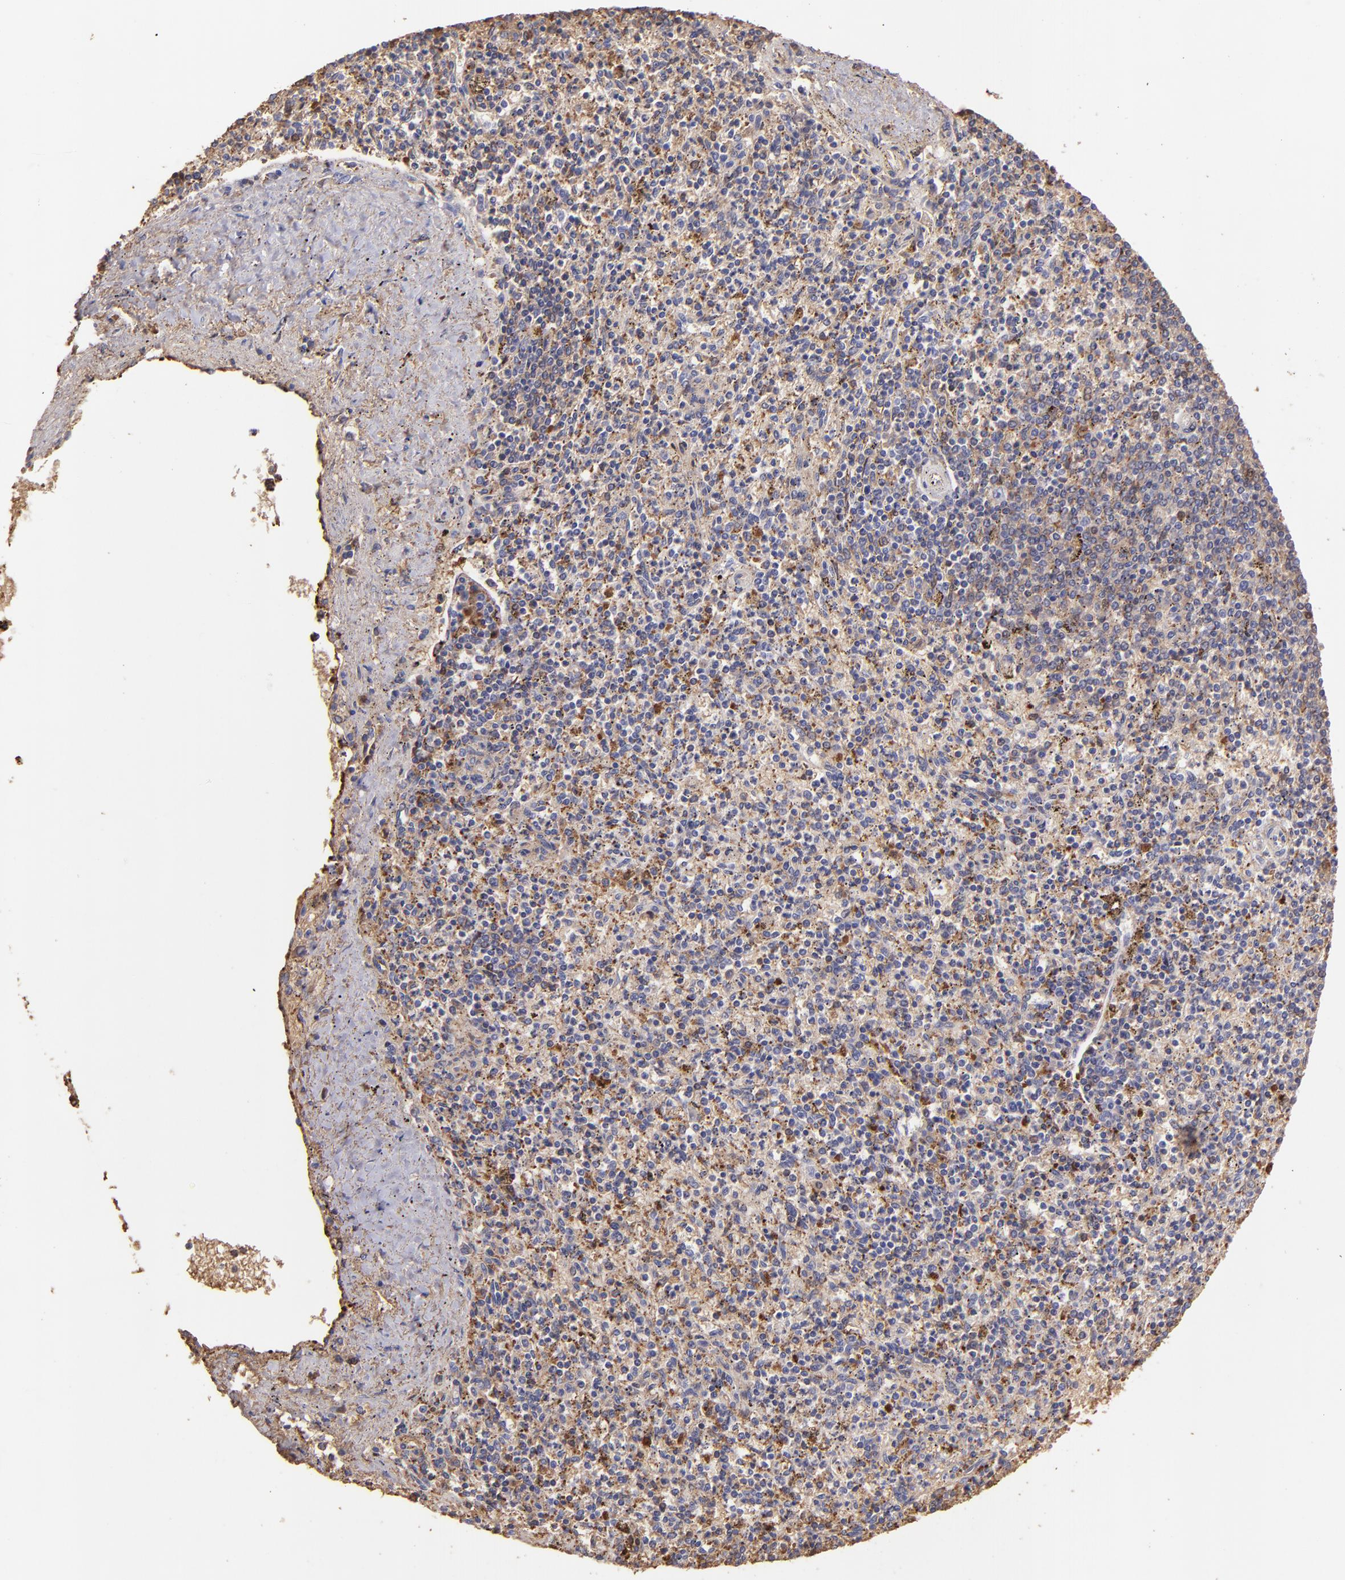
{"staining": {"intensity": "negative", "quantity": "none", "location": "none"}, "tissue": "spleen", "cell_type": "Cells in red pulp", "image_type": "normal", "snomed": [{"axis": "morphology", "description": "Normal tissue, NOS"}, {"axis": "topography", "description": "Spleen"}], "caption": "High power microscopy image of an IHC micrograph of normal spleen, revealing no significant expression in cells in red pulp.", "gene": "FGB", "patient": {"sex": "male", "age": 72}}